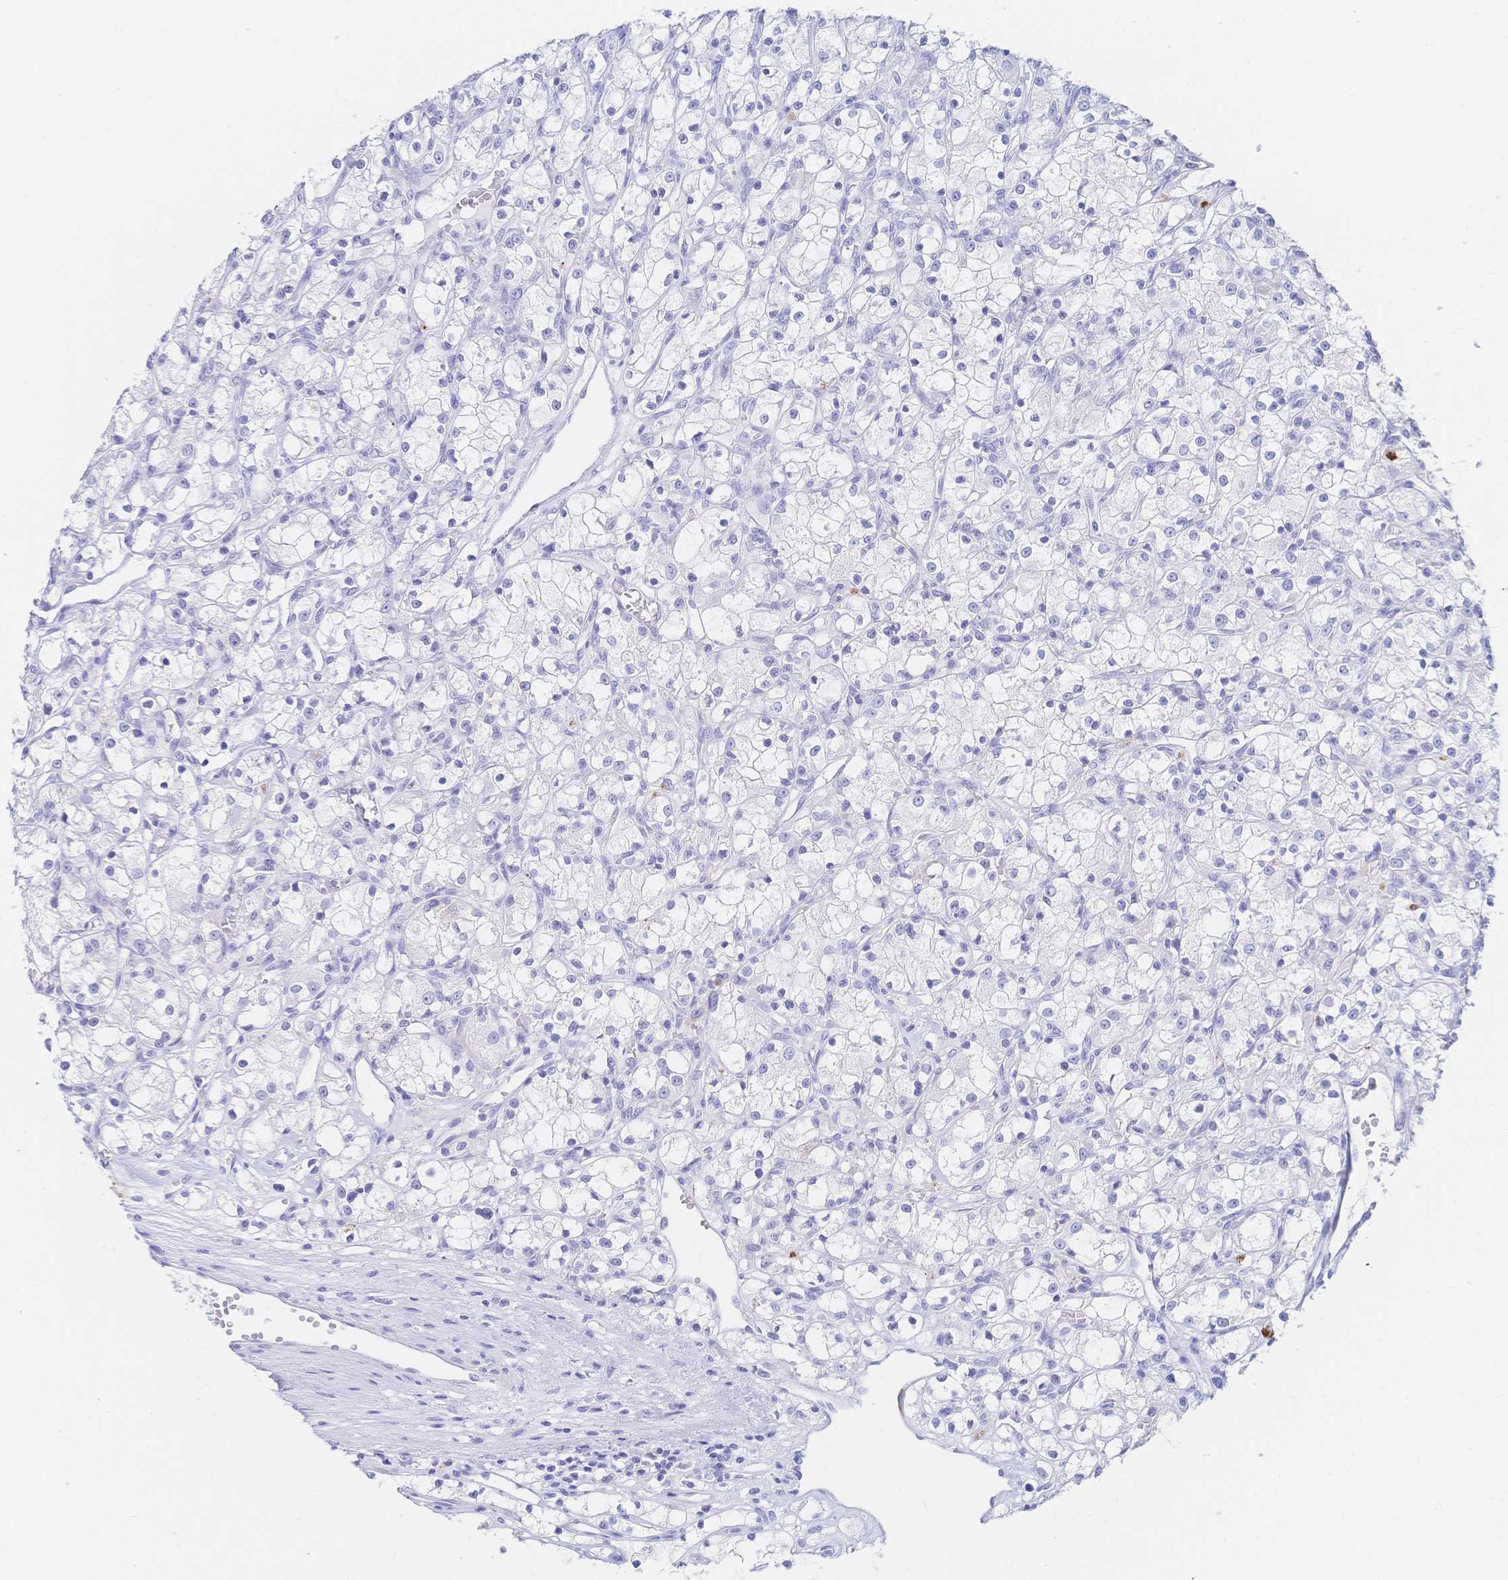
{"staining": {"intensity": "negative", "quantity": "none", "location": "none"}, "tissue": "renal cancer", "cell_type": "Tumor cells", "image_type": "cancer", "snomed": [{"axis": "morphology", "description": "Adenocarcinoma, NOS"}, {"axis": "topography", "description": "Kidney"}], "caption": "DAB immunohistochemical staining of adenocarcinoma (renal) demonstrates no significant staining in tumor cells.", "gene": "RRM1", "patient": {"sex": "female", "age": 59}}